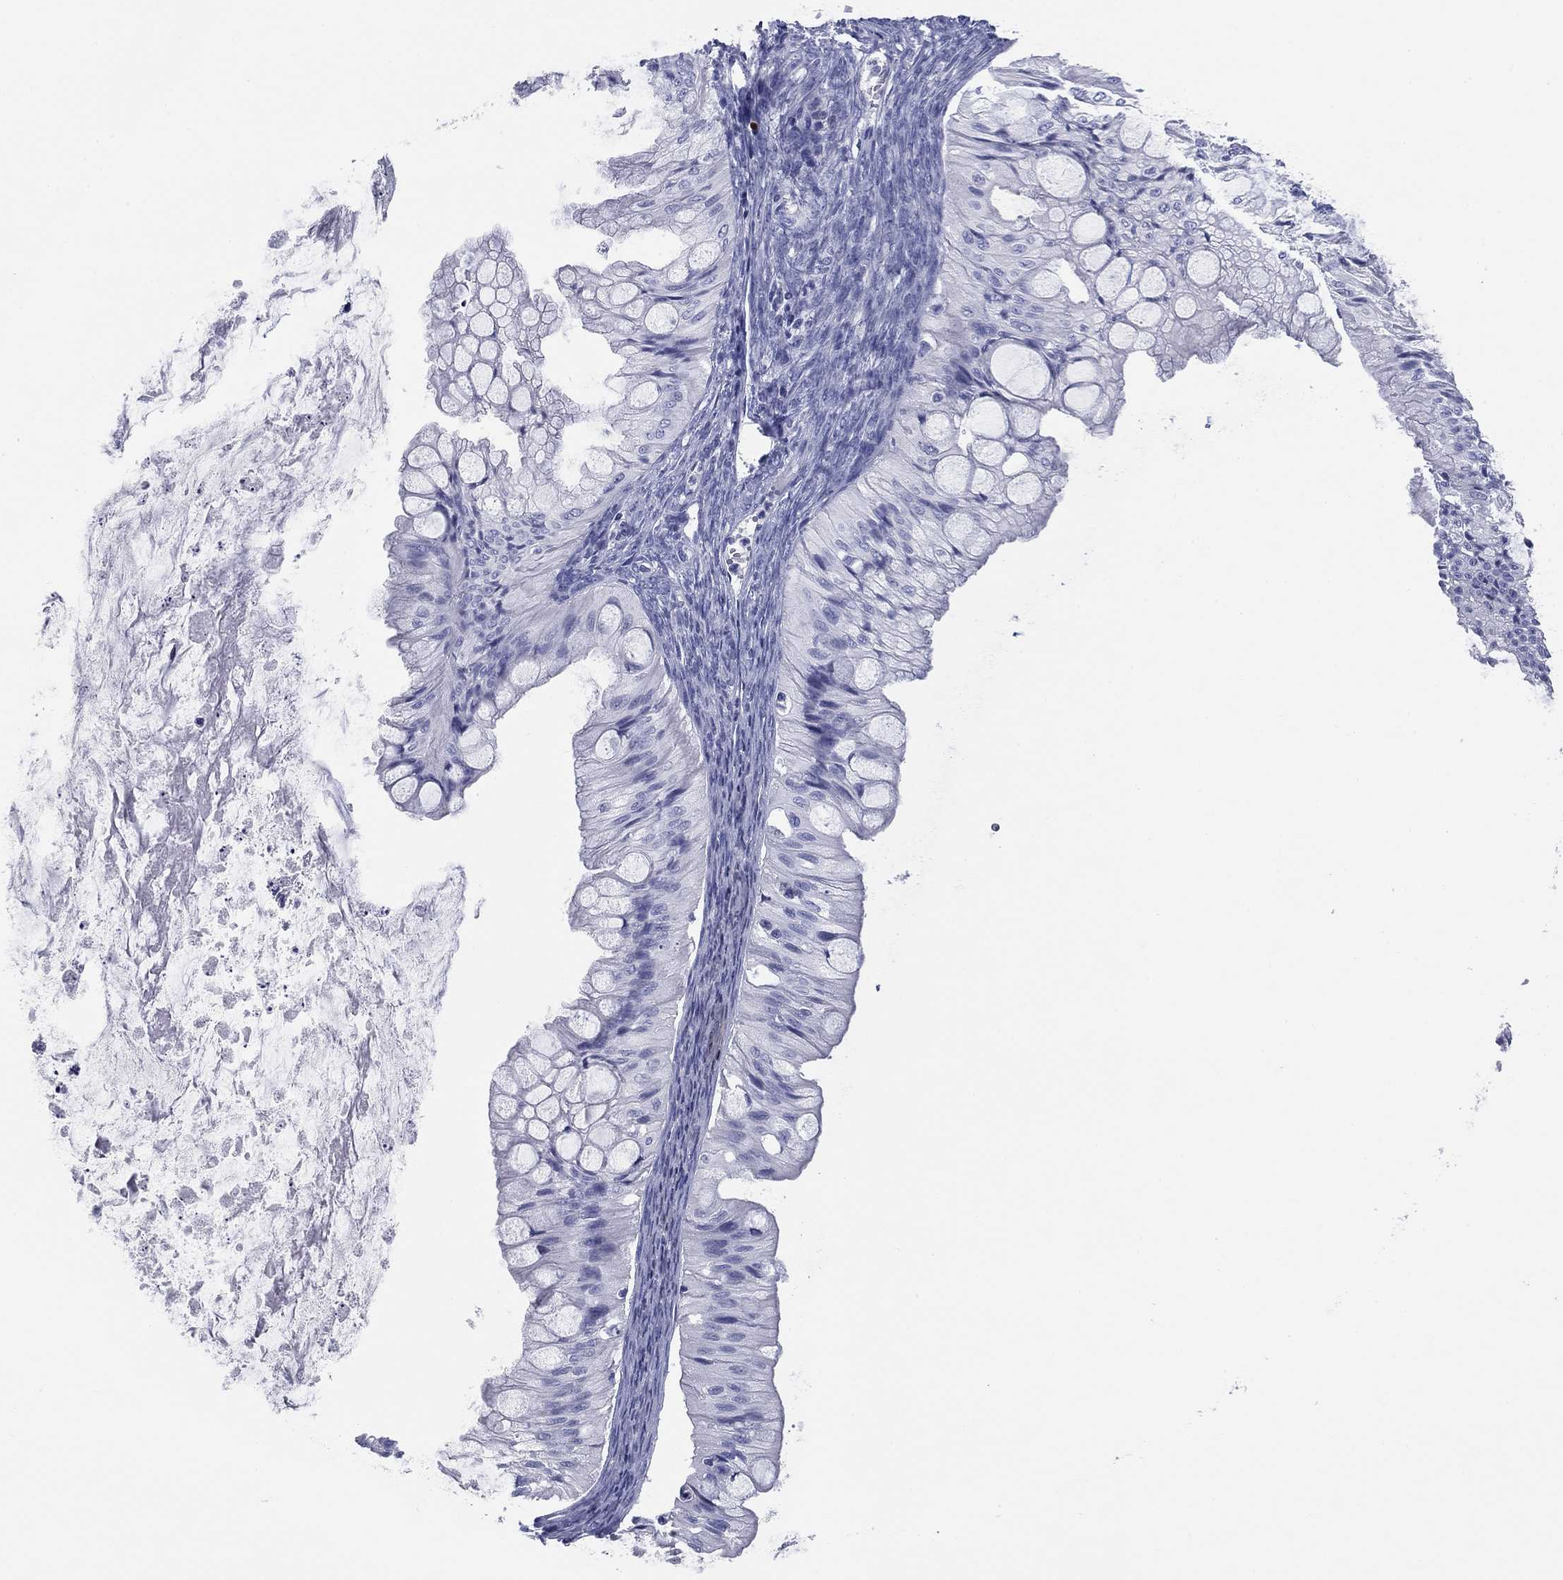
{"staining": {"intensity": "negative", "quantity": "none", "location": "none"}, "tissue": "ovarian cancer", "cell_type": "Tumor cells", "image_type": "cancer", "snomed": [{"axis": "morphology", "description": "Cystadenocarcinoma, mucinous, NOS"}, {"axis": "topography", "description": "Ovary"}], "caption": "Tumor cells show no significant protein positivity in mucinous cystadenocarcinoma (ovarian).", "gene": "KCNH1", "patient": {"sex": "female", "age": 57}}